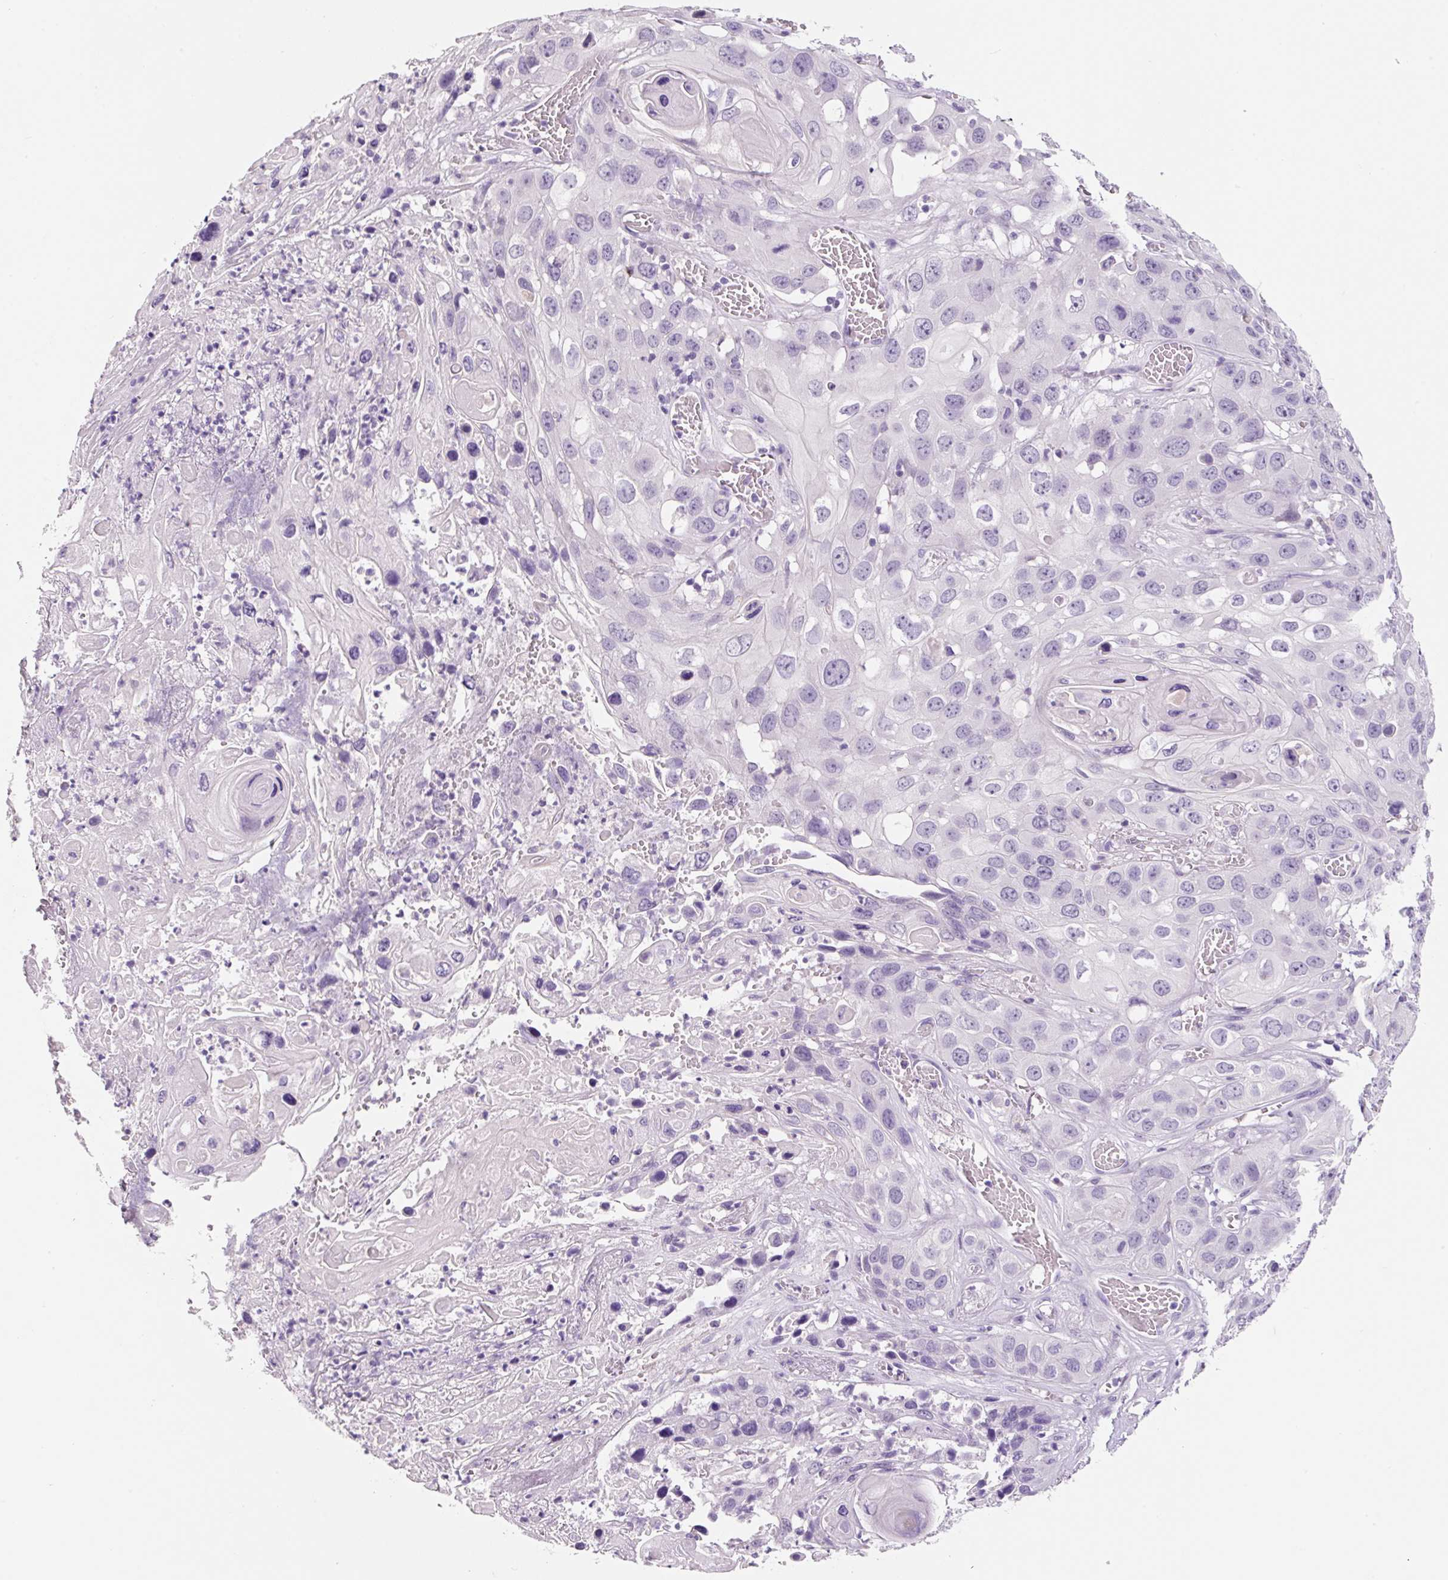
{"staining": {"intensity": "negative", "quantity": "none", "location": "none"}, "tissue": "skin cancer", "cell_type": "Tumor cells", "image_type": "cancer", "snomed": [{"axis": "morphology", "description": "Squamous cell carcinoma, NOS"}, {"axis": "topography", "description": "Skin"}], "caption": "Tumor cells show no significant expression in skin squamous cell carcinoma.", "gene": "SYP", "patient": {"sex": "male", "age": 55}}